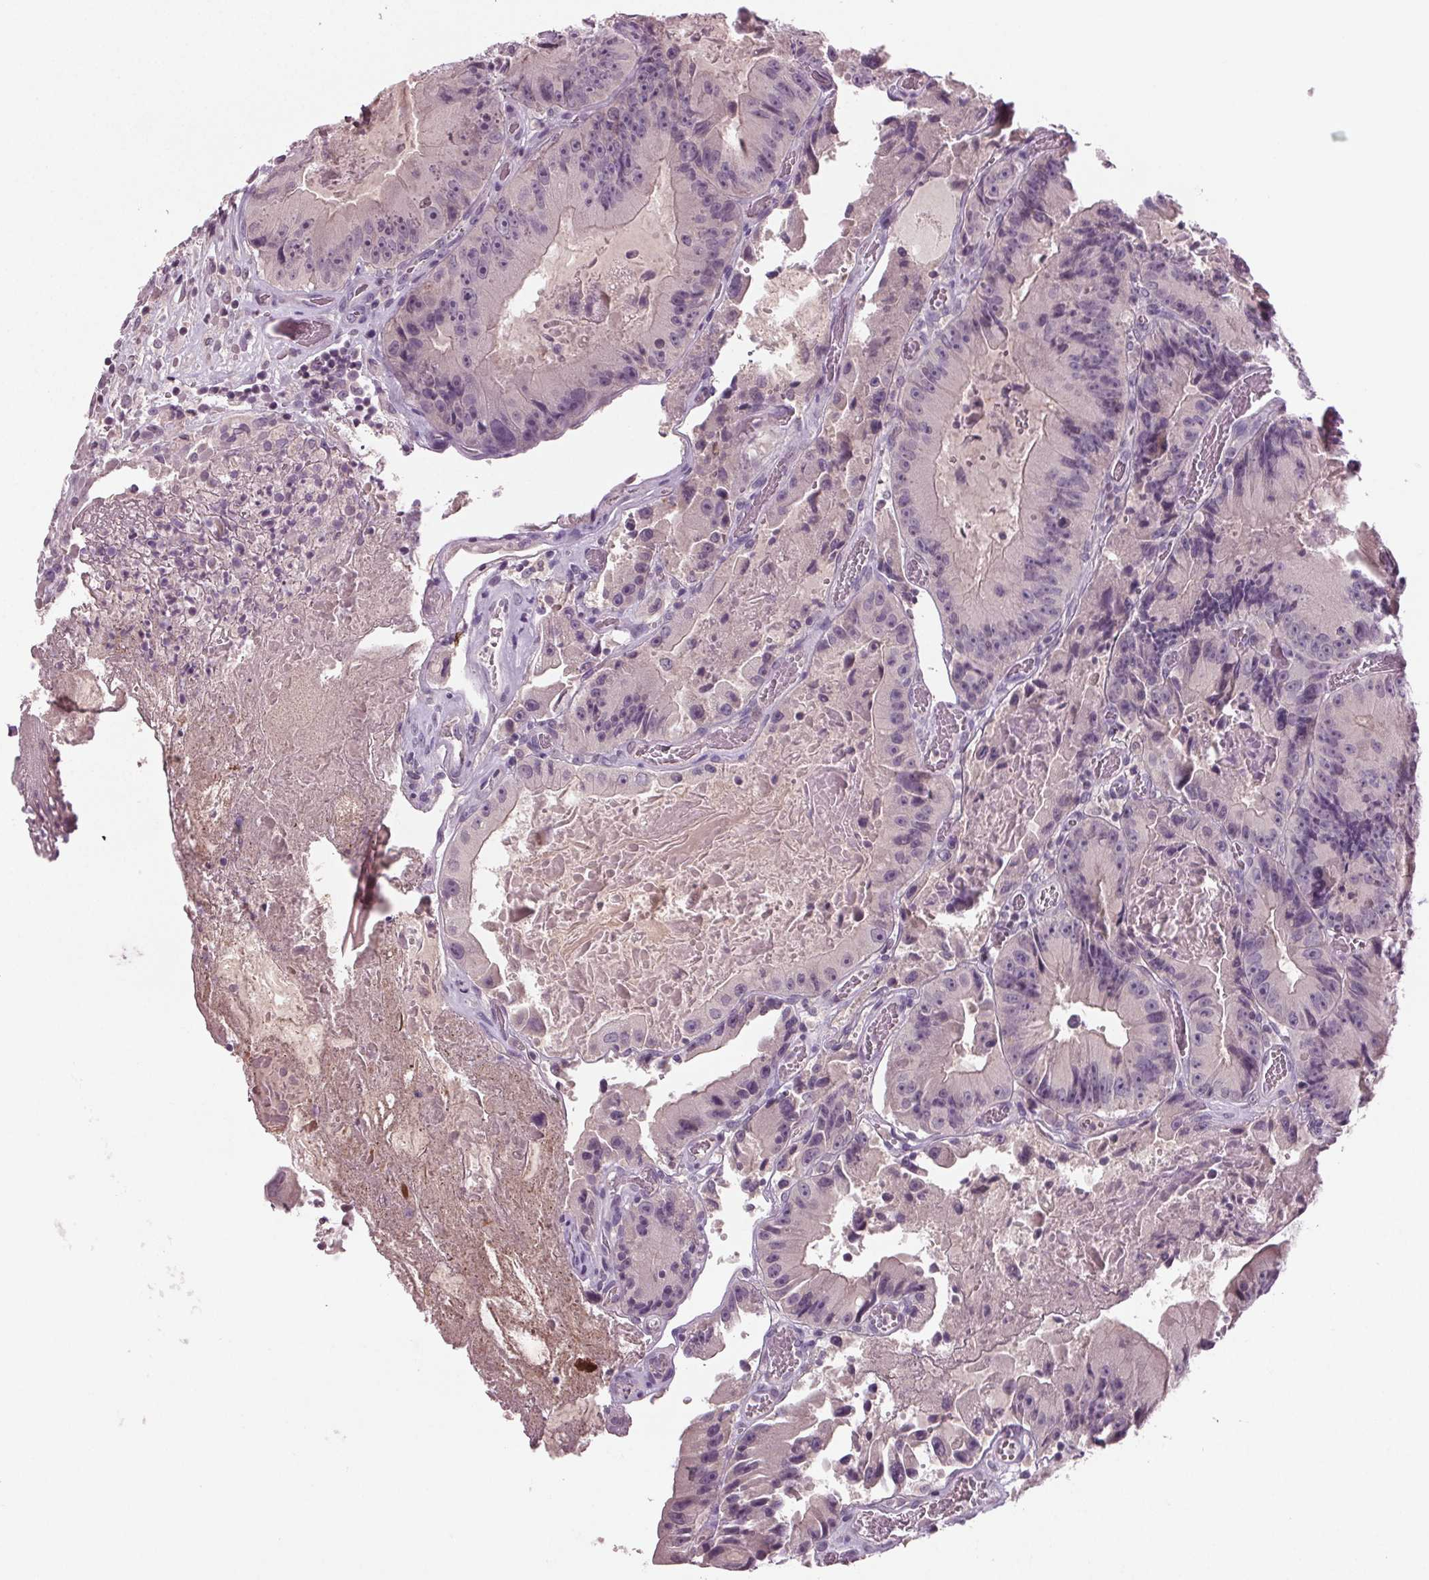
{"staining": {"intensity": "negative", "quantity": "none", "location": "none"}, "tissue": "colorectal cancer", "cell_type": "Tumor cells", "image_type": "cancer", "snomed": [{"axis": "morphology", "description": "Adenocarcinoma, NOS"}, {"axis": "topography", "description": "Colon"}], "caption": "Colorectal cancer (adenocarcinoma) was stained to show a protein in brown. There is no significant positivity in tumor cells.", "gene": "BHLHE22", "patient": {"sex": "female", "age": 86}}